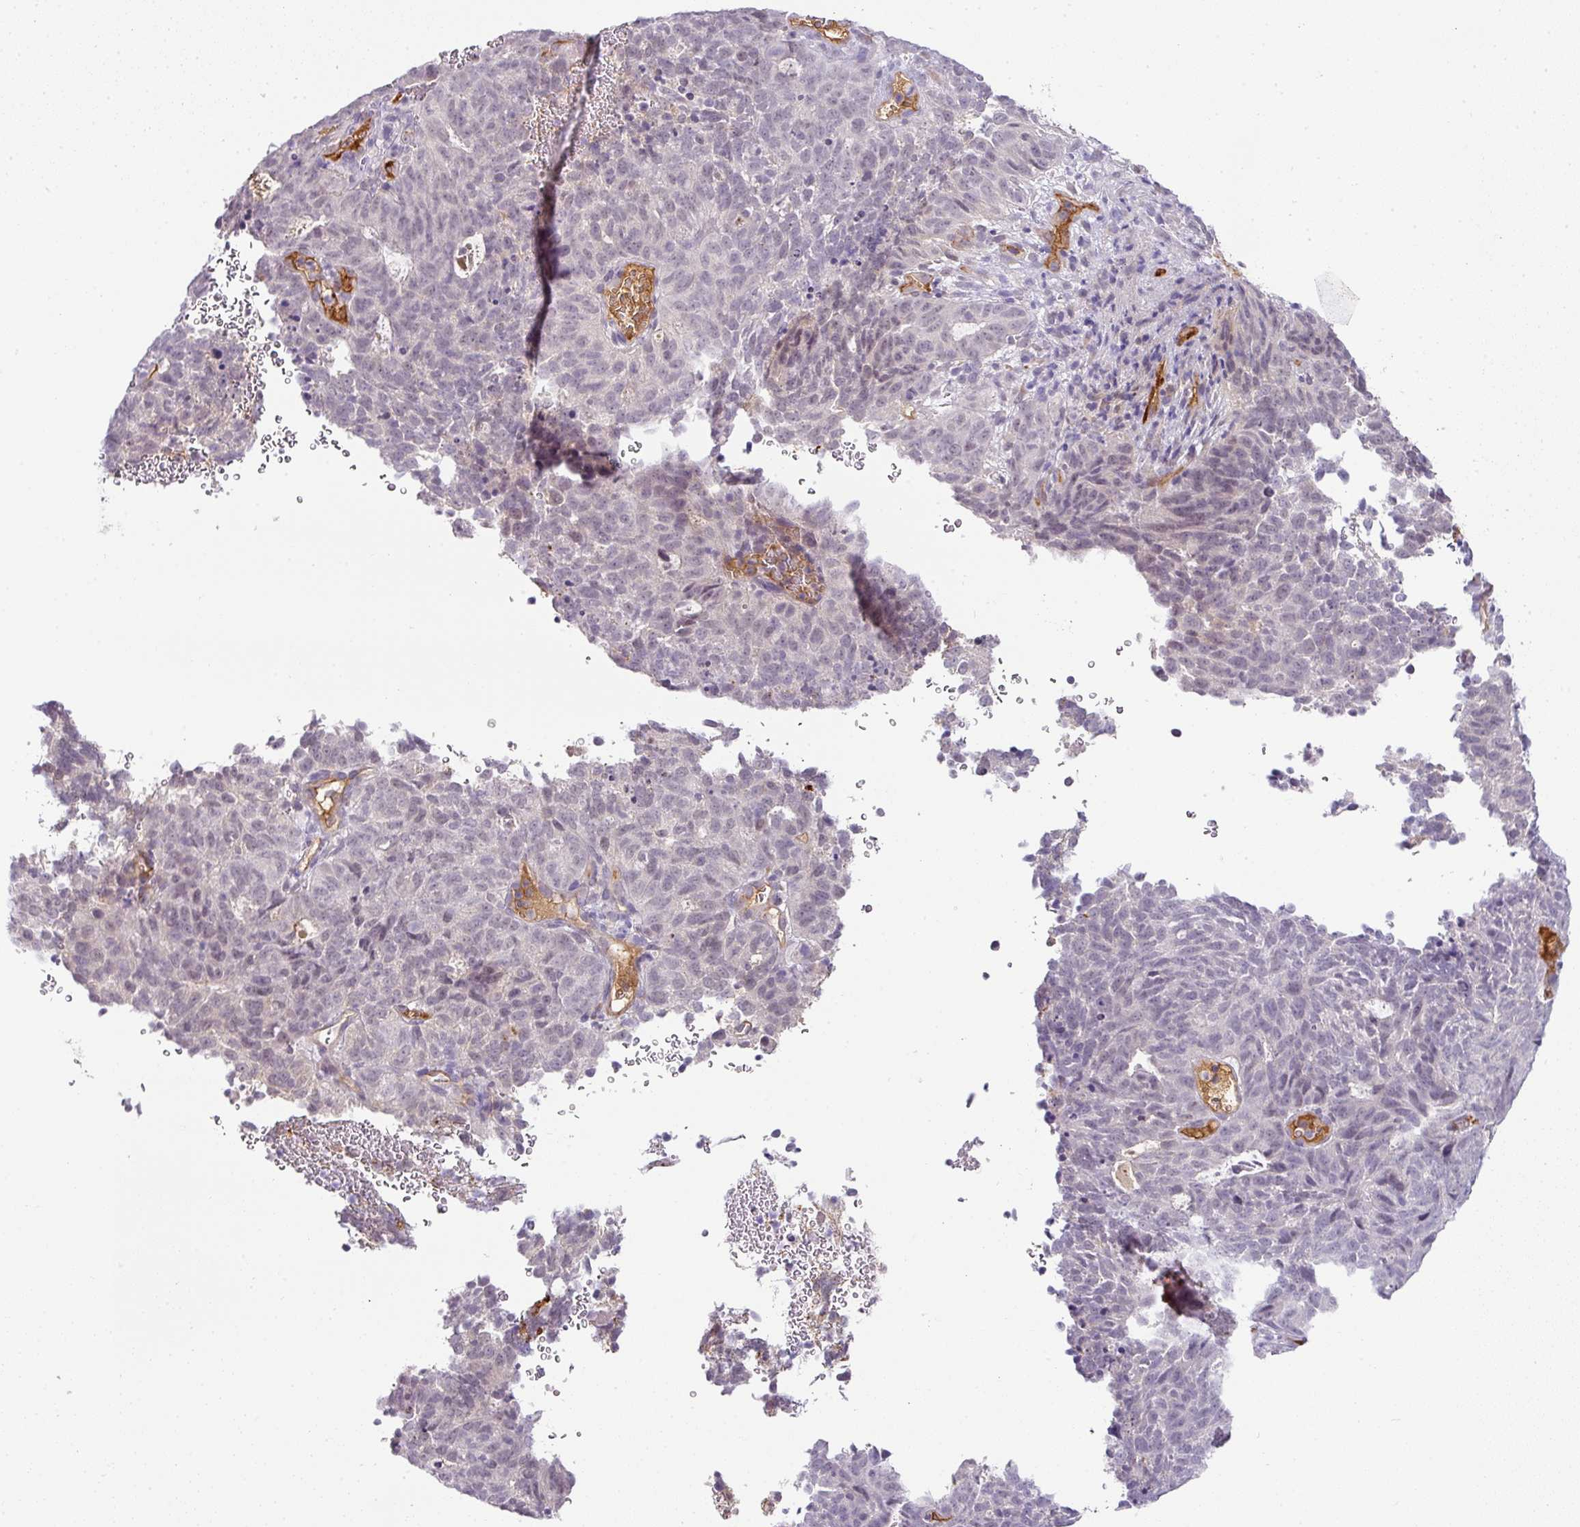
{"staining": {"intensity": "negative", "quantity": "none", "location": "none"}, "tissue": "cervical cancer", "cell_type": "Tumor cells", "image_type": "cancer", "snomed": [{"axis": "morphology", "description": "Adenocarcinoma, NOS"}, {"axis": "topography", "description": "Cervix"}], "caption": "Tumor cells show no significant staining in cervical cancer (adenocarcinoma).", "gene": "FGF17", "patient": {"sex": "female", "age": 38}}